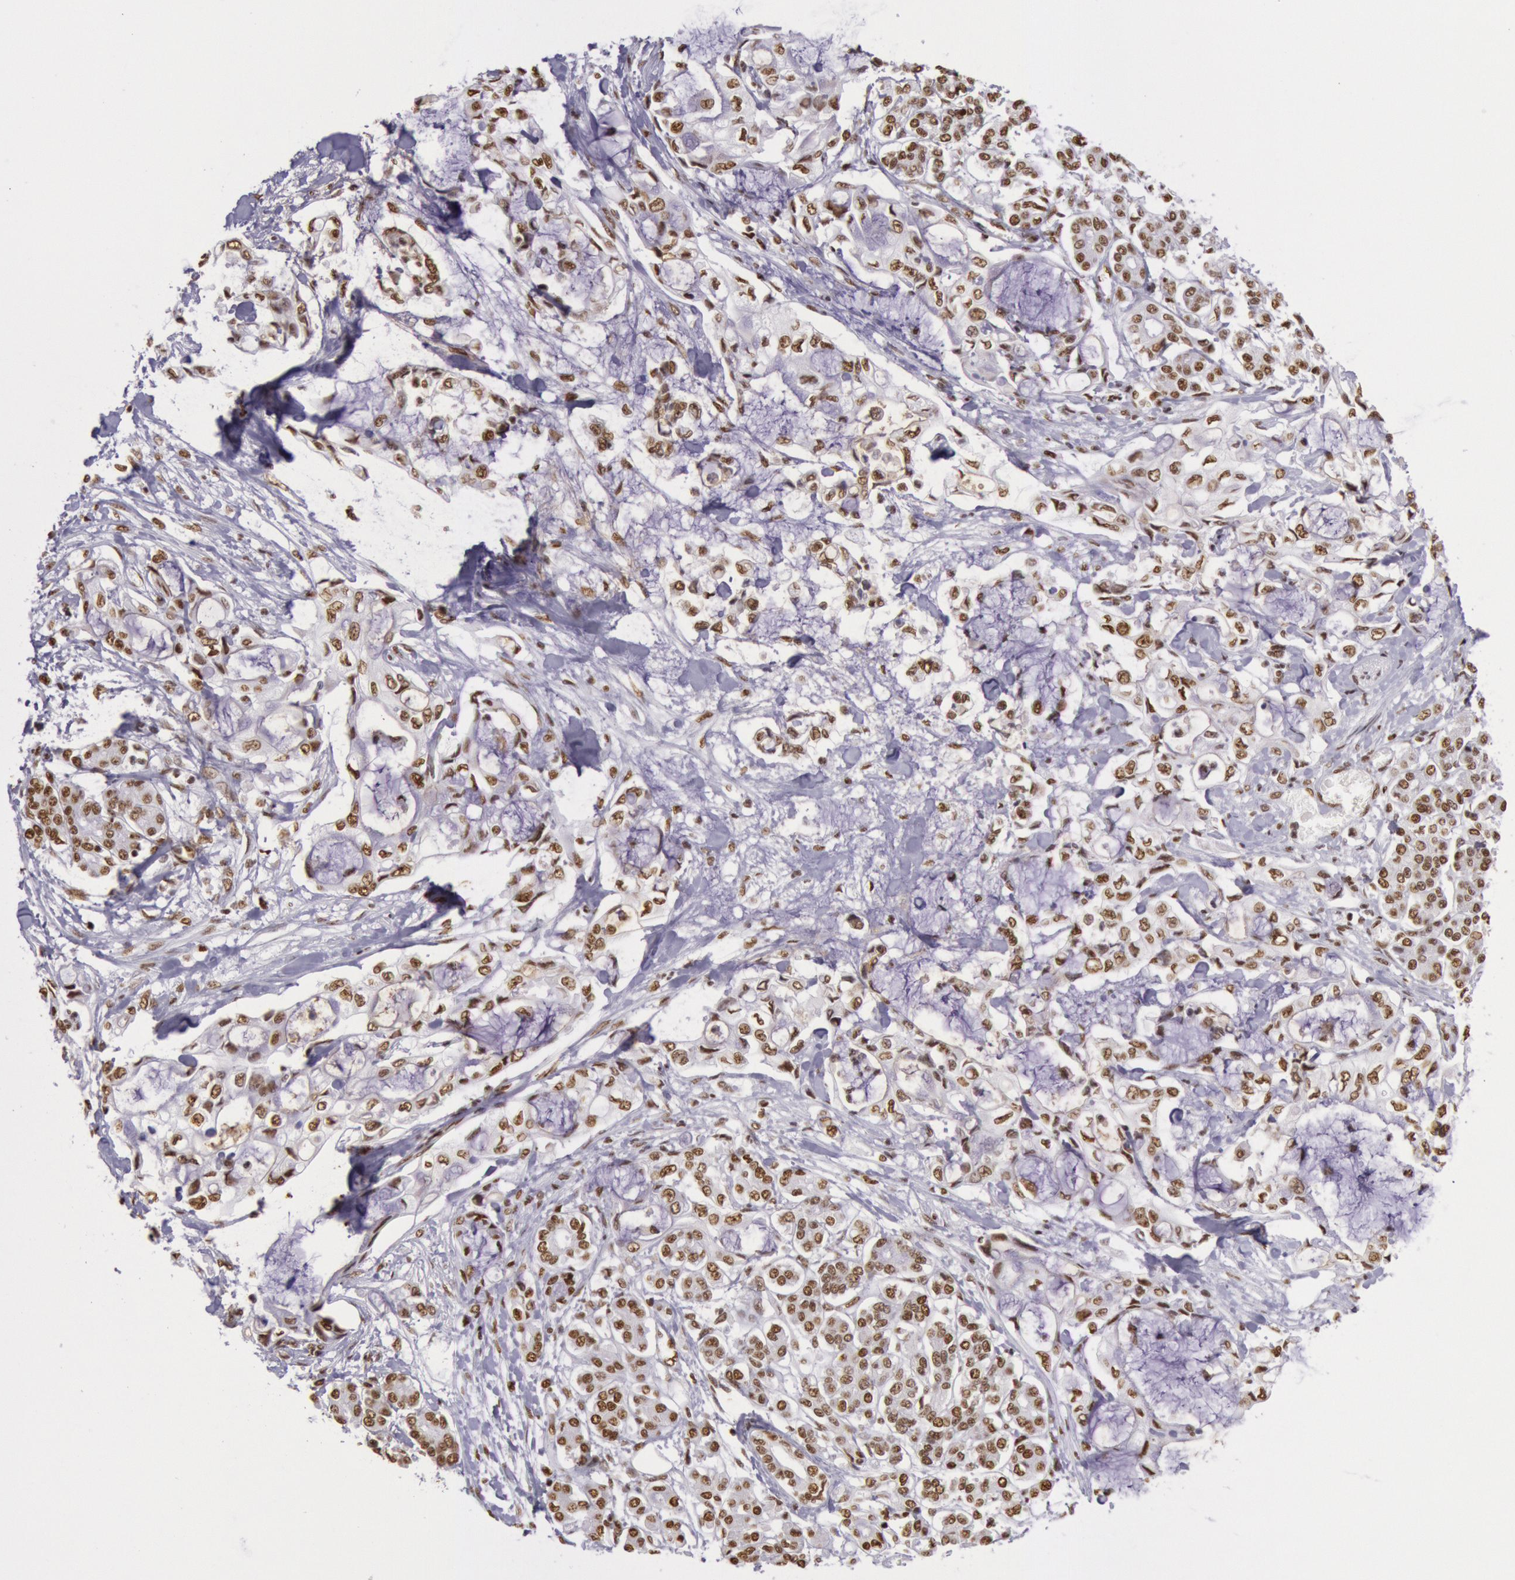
{"staining": {"intensity": "weak", "quantity": ">75%", "location": "nuclear"}, "tissue": "pancreatic cancer", "cell_type": "Tumor cells", "image_type": "cancer", "snomed": [{"axis": "morphology", "description": "Adenocarcinoma, NOS"}, {"axis": "topography", "description": "Pancreas"}], "caption": "Weak nuclear positivity for a protein is present in about >75% of tumor cells of adenocarcinoma (pancreatic) using IHC.", "gene": "HNRNPH2", "patient": {"sex": "female", "age": 70}}